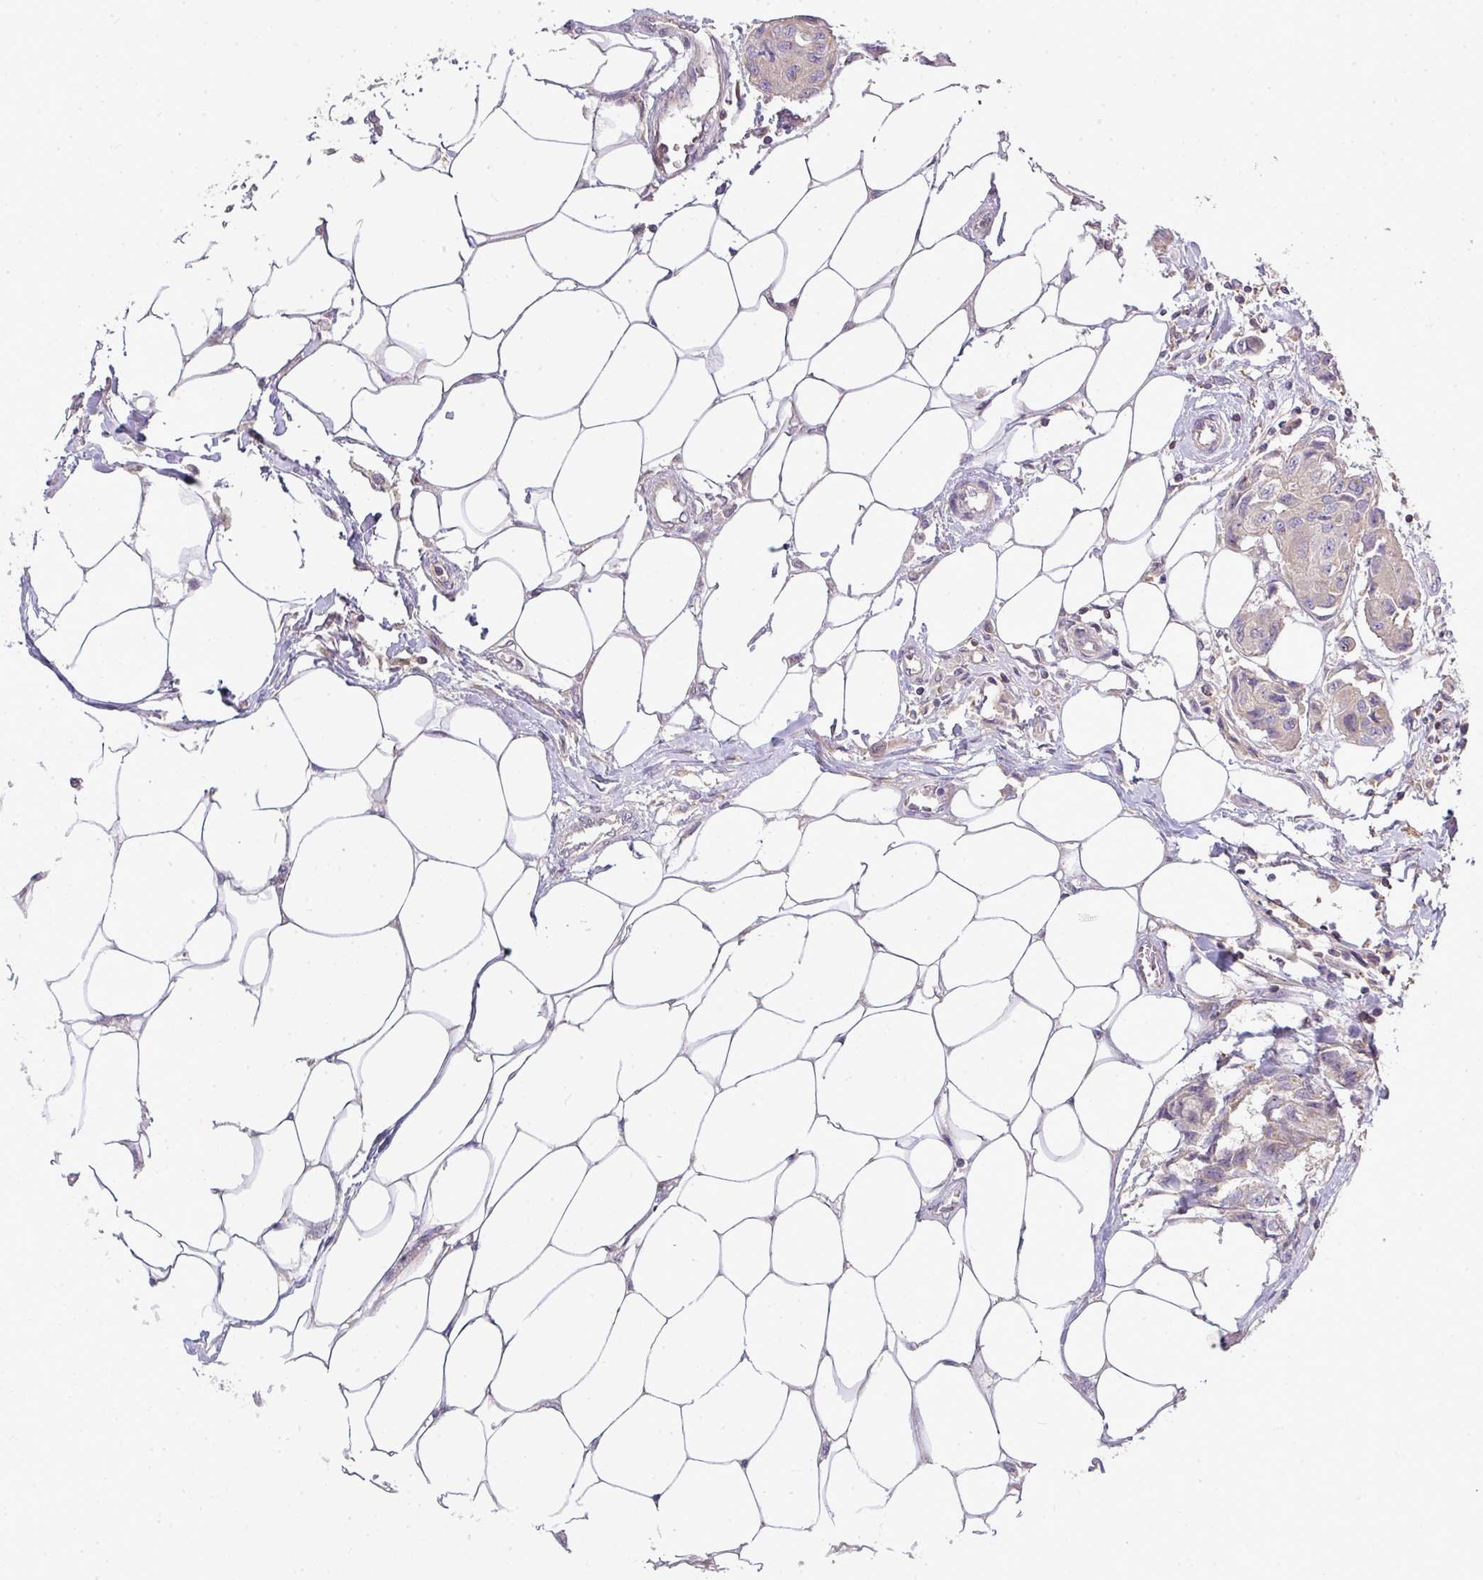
{"staining": {"intensity": "negative", "quantity": "none", "location": "none"}, "tissue": "breast cancer", "cell_type": "Tumor cells", "image_type": "cancer", "snomed": [{"axis": "morphology", "description": "Duct carcinoma"}, {"axis": "topography", "description": "Breast"}, {"axis": "topography", "description": "Lymph node"}], "caption": "Immunohistochemistry micrograph of human breast cancer (intraductal carcinoma) stained for a protein (brown), which exhibits no expression in tumor cells.", "gene": "STAT5A", "patient": {"sex": "female", "age": 80}}